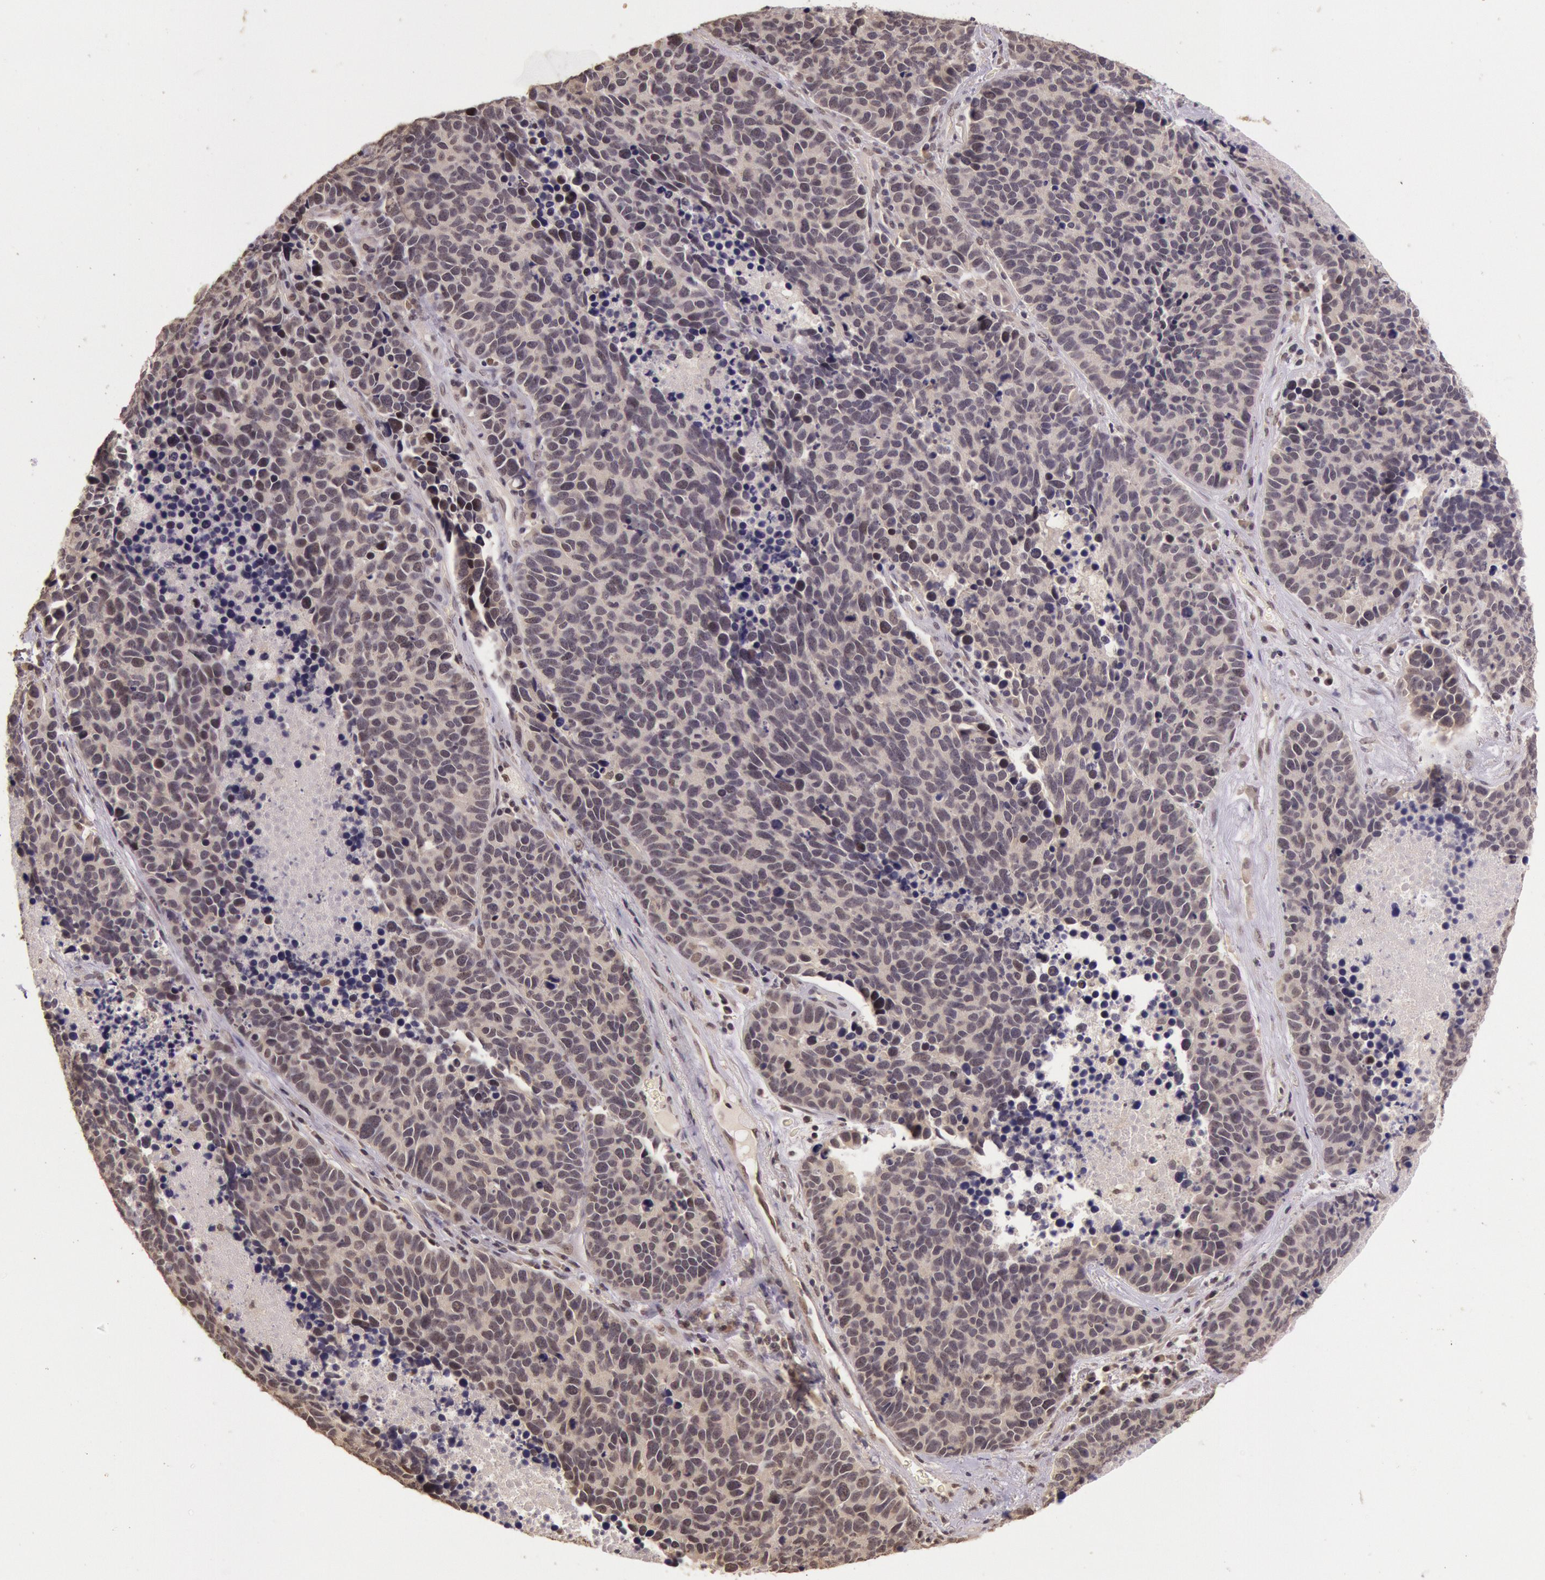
{"staining": {"intensity": "negative", "quantity": "none", "location": "none"}, "tissue": "lung cancer", "cell_type": "Tumor cells", "image_type": "cancer", "snomed": [{"axis": "morphology", "description": "Neoplasm, malignant, NOS"}, {"axis": "topography", "description": "Lung"}], "caption": "High magnification brightfield microscopy of lung cancer stained with DAB (3,3'-diaminobenzidine) (brown) and counterstained with hematoxylin (blue): tumor cells show no significant positivity.", "gene": "RTL10", "patient": {"sex": "female", "age": 75}}